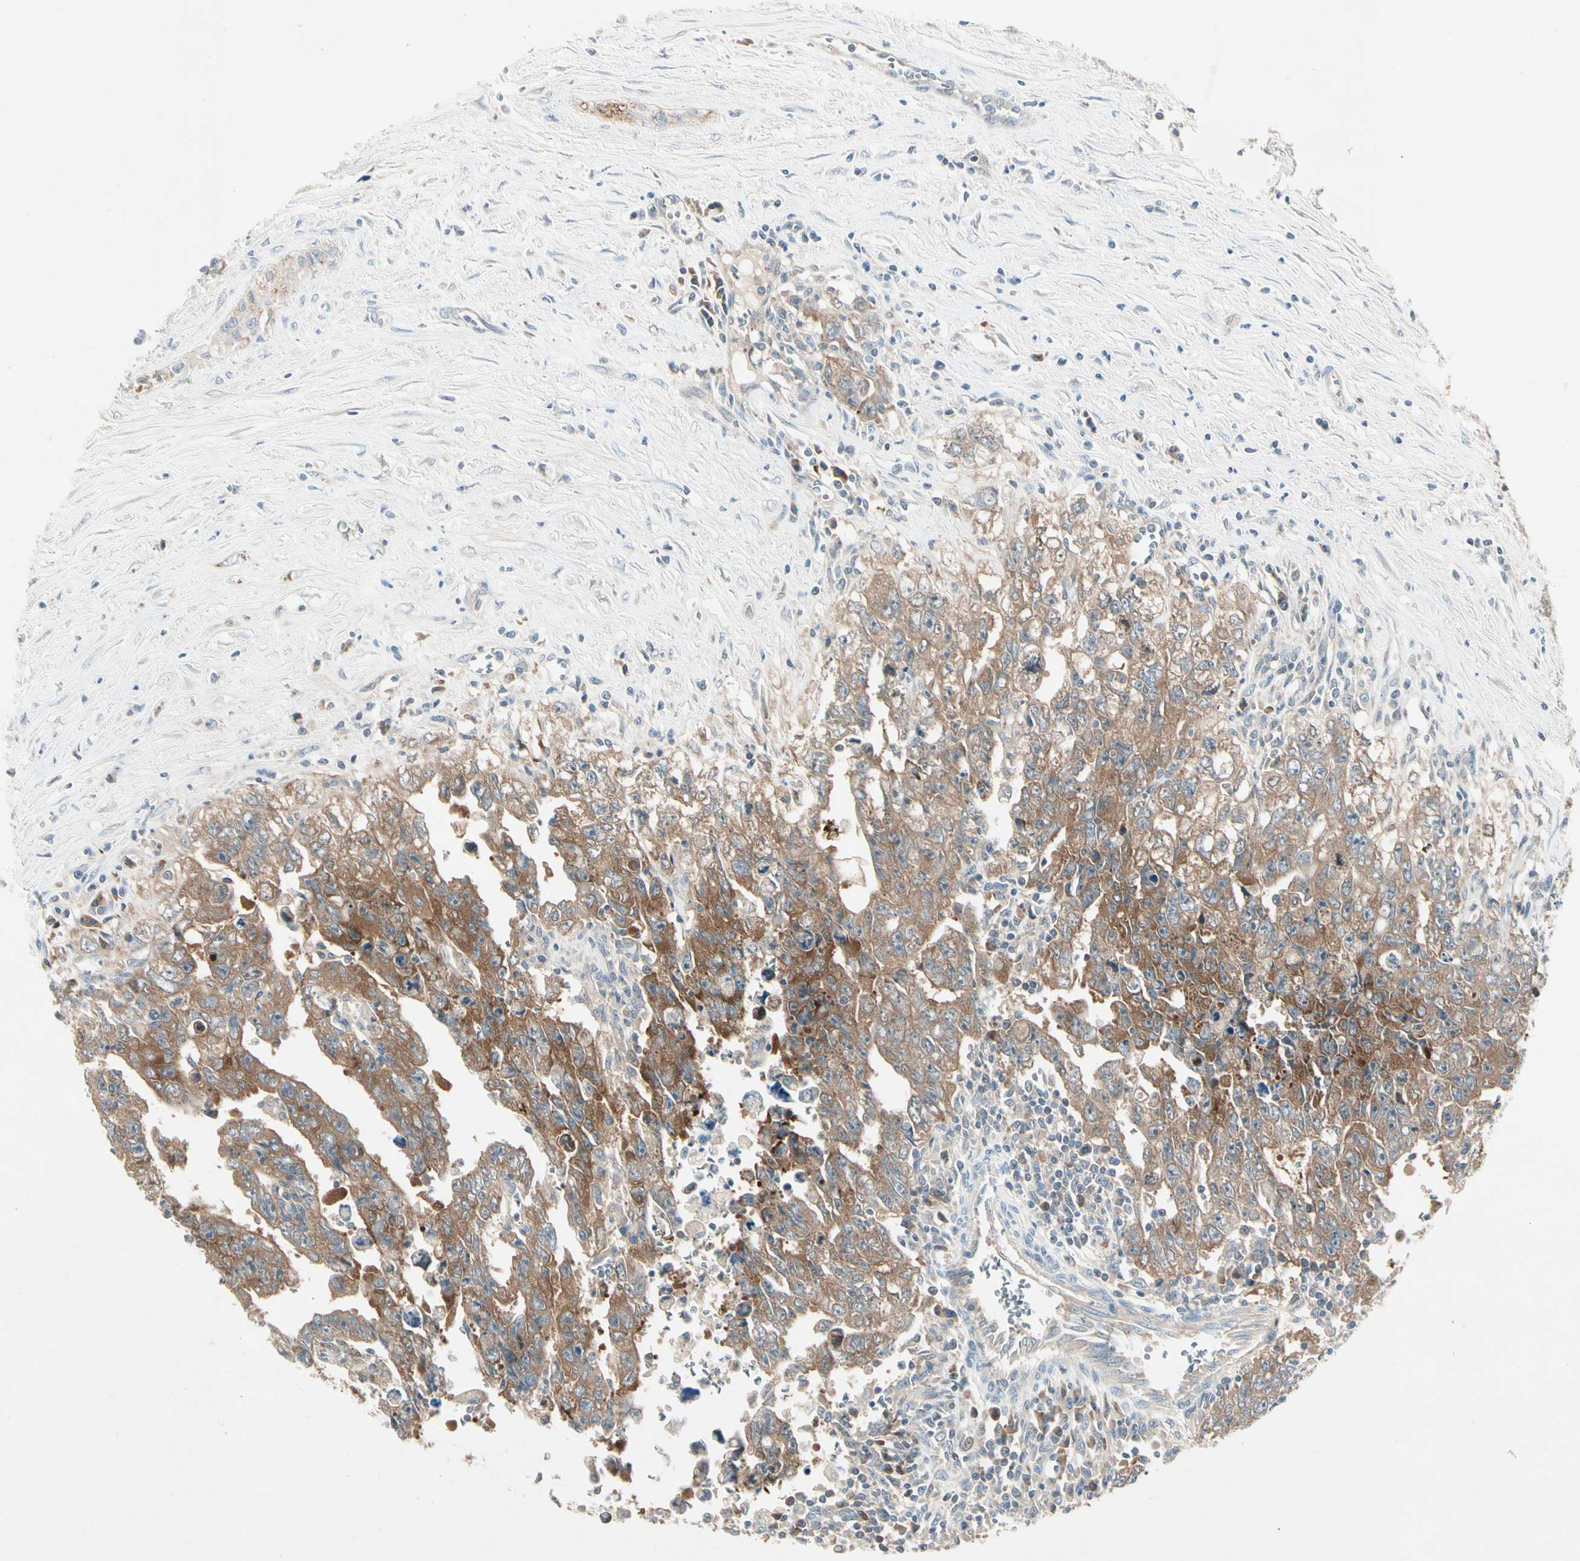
{"staining": {"intensity": "moderate", "quantity": ">75%", "location": "cytoplasmic/membranous"}, "tissue": "testis cancer", "cell_type": "Tumor cells", "image_type": "cancer", "snomed": [{"axis": "morphology", "description": "Carcinoma, Embryonal, NOS"}, {"axis": "topography", "description": "Testis"}], "caption": "Testis embryonal carcinoma stained with immunohistochemistry (IHC) exhibits moderate cytoplasmic/membranous positivity in approximately >75% of tumor cells. Immunohistochemistry stains the protein of interest in brown and the nuclei are stained blue.", "gene": "IL1R1", "patient": {"sex": "male", "age": 28}}